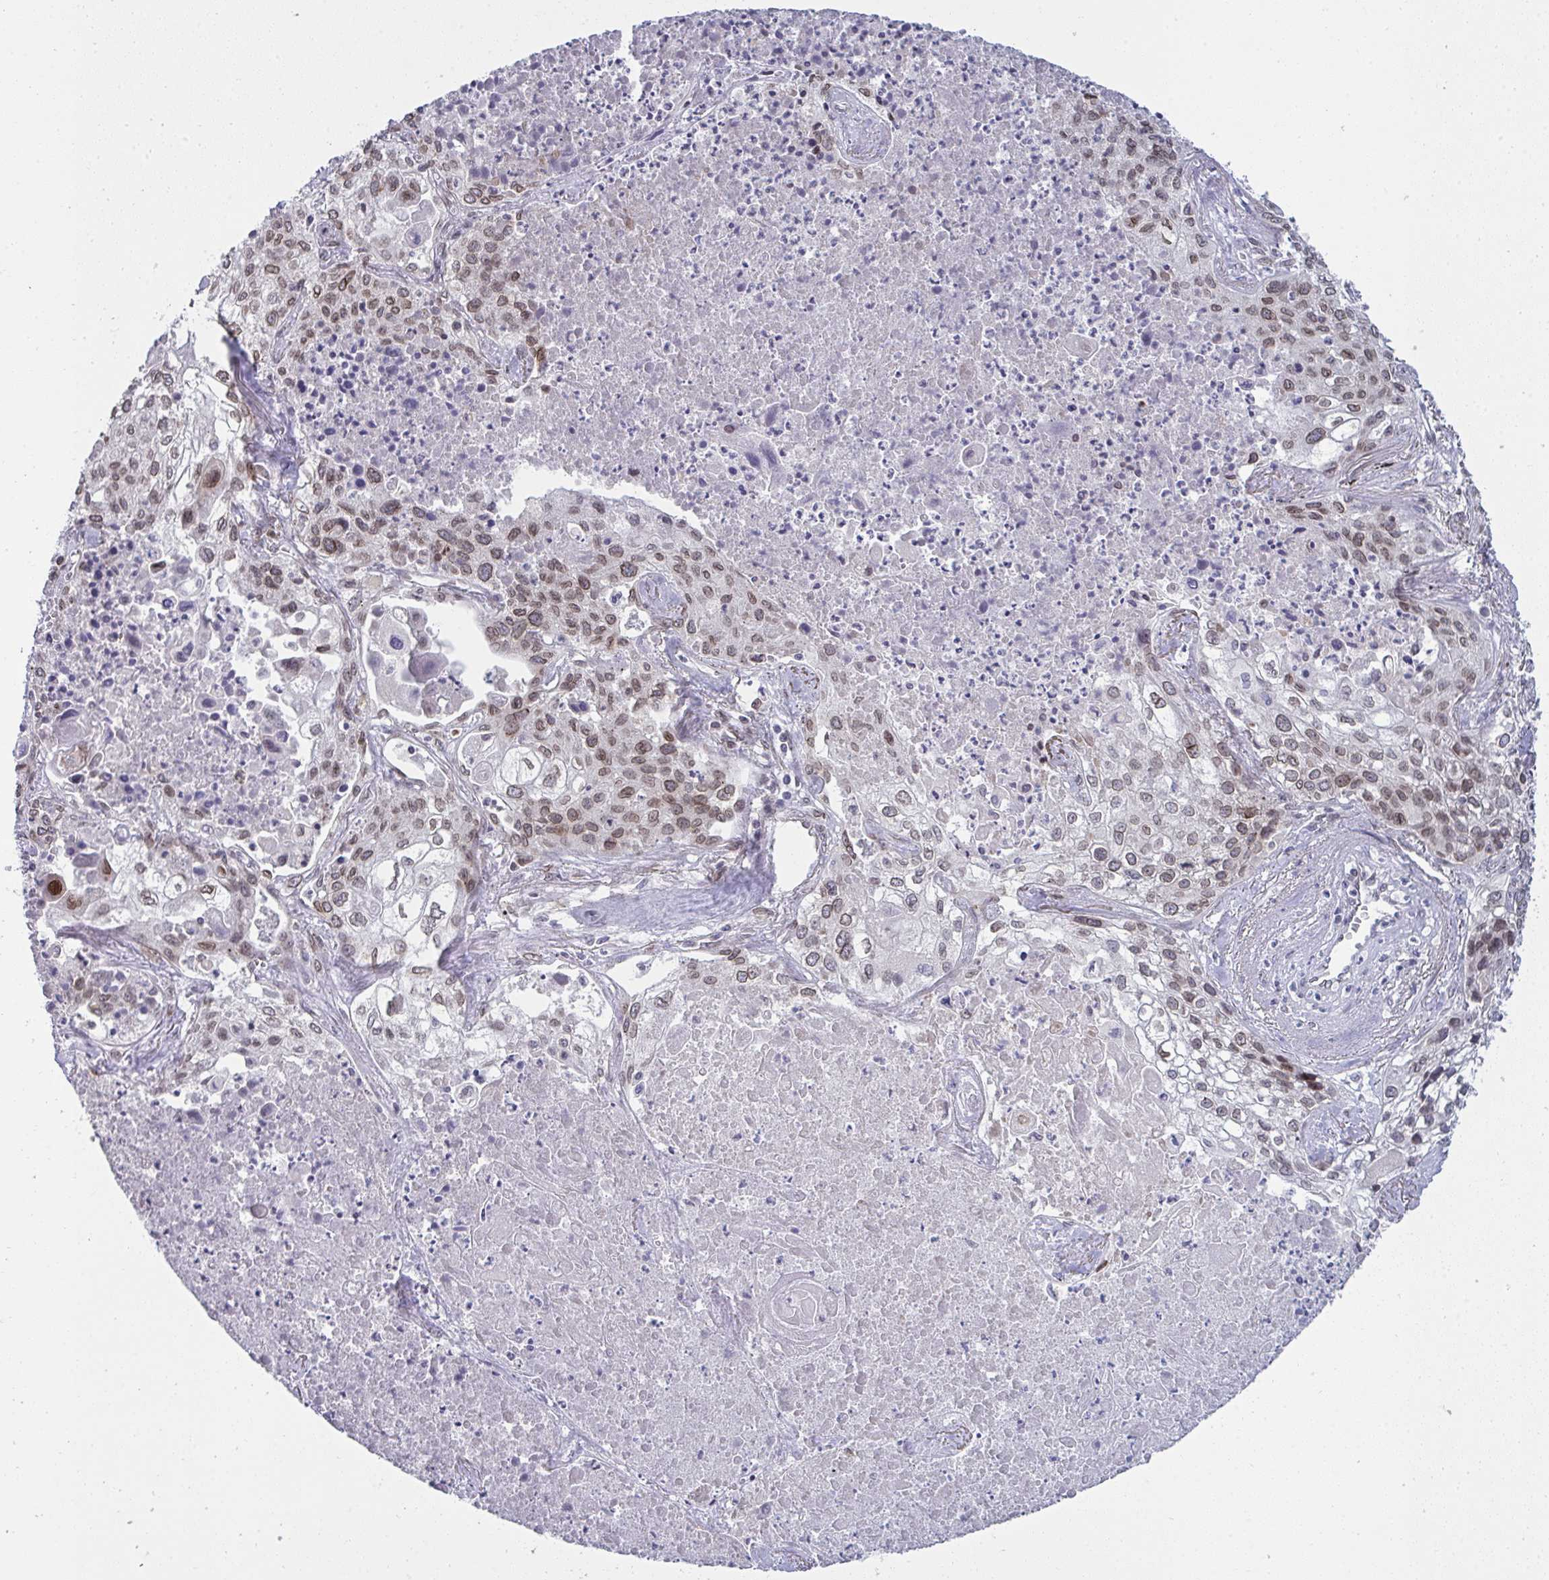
{"staining": {"intensity": "moderate", "quantity": "25%-75%", "location": "cytoplasmic/membranous,nuclear"}, "tissue": "lung cancer", "cell_type": "Tumor cells", "image_type": "cancer", "snomed": [{"axis": "morphology", "description": "Squamous cell carcinoma, NOS"}, {"axis": "topography", "description": "Lung"}], "caption": "This histopathology image displays lung cancer stained with immunohistochemistry to label a protein in brown. The cytoplasmic/membranous and nuclear of tumor cells show moderate positivity for the protein. Nuclei are counter-stained blue.", "gene": "RANBP2", "patient": {"sex": "male", "age": 74}}